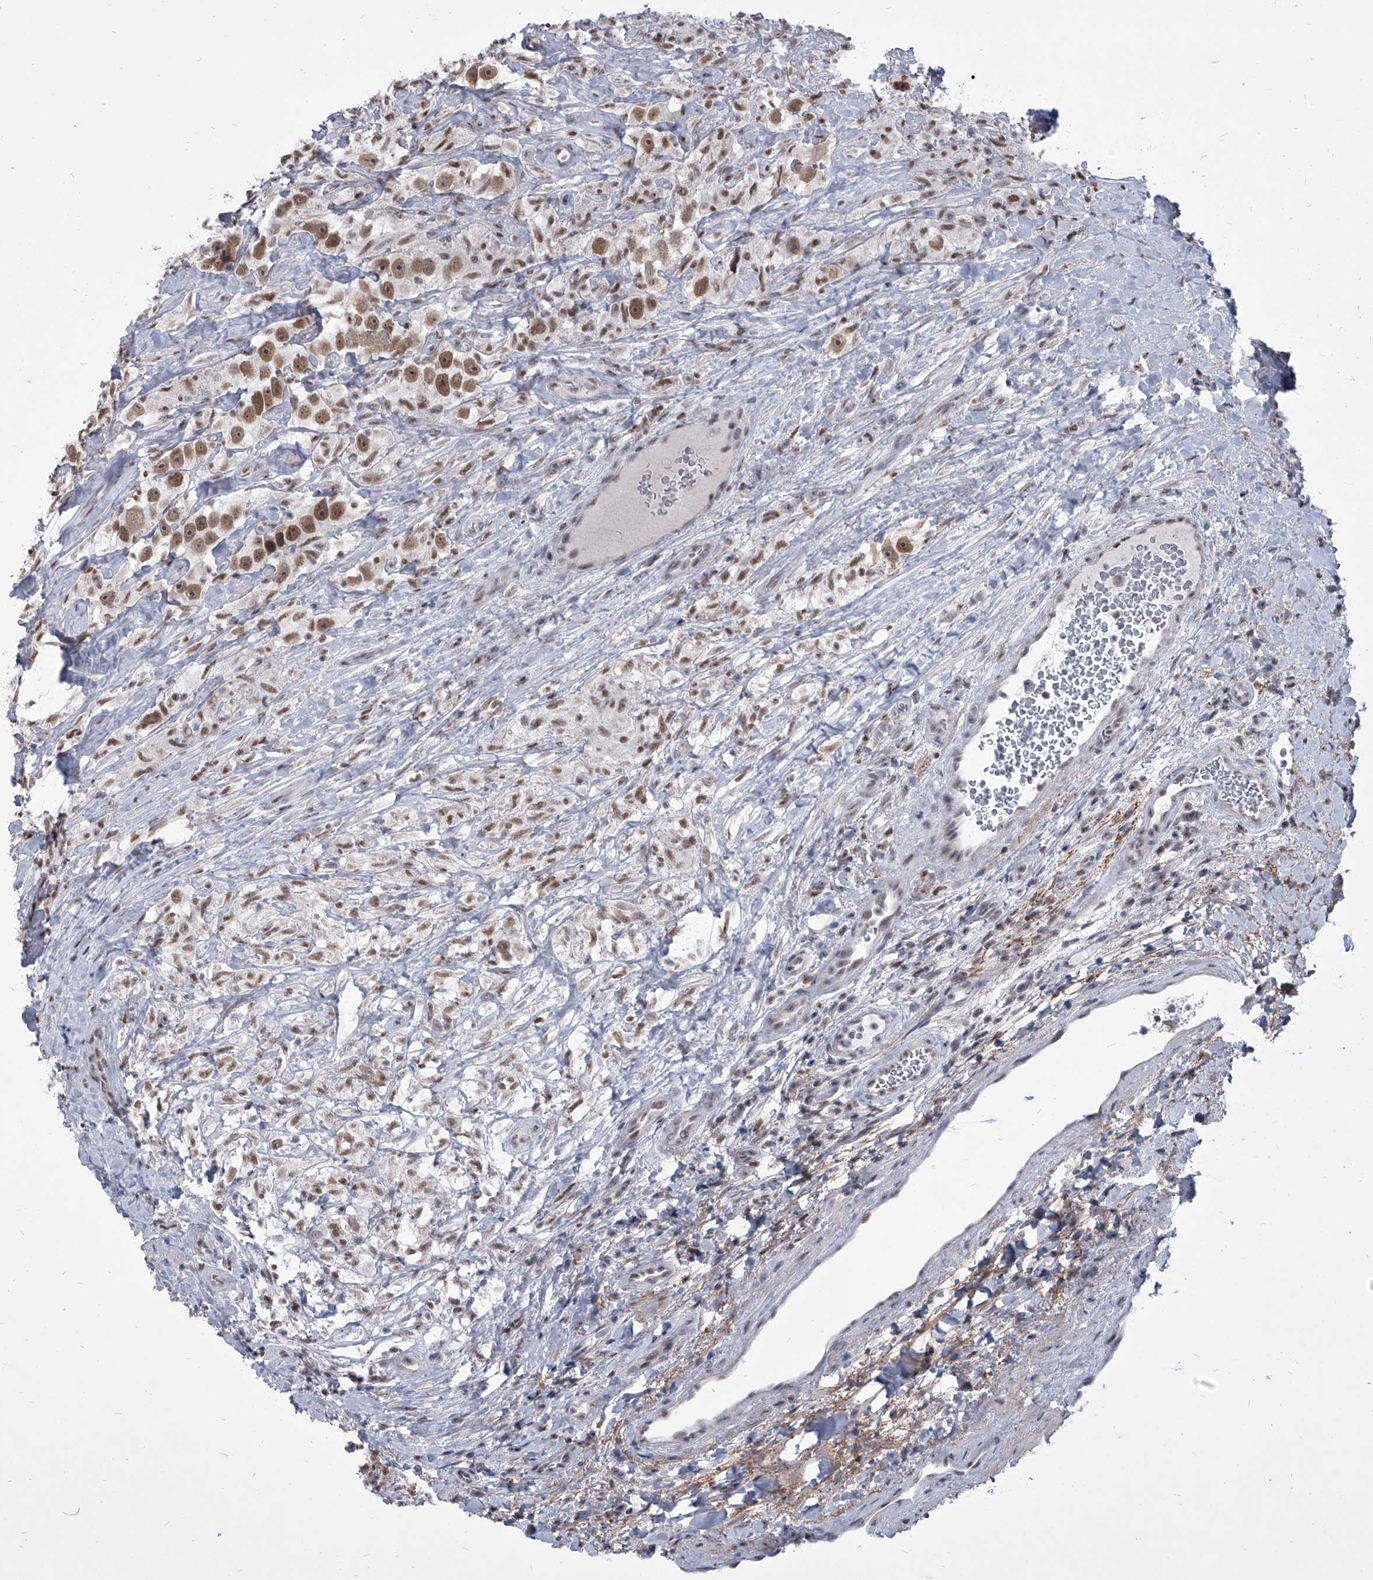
{"staining": {"intensity": "moderate", "quantity": ">75%", "location": "nuclear"}, "tissue": "testis cancer", "cell_type": "Tumor cells", "image_type": "cancer", "snomed": [{"axis": "morphology", "description": "Seminoma, NOS"}, {"axis": "topography", "description": "Testis"}], "caption": "Testis cancer (seminoma) stained for a protein (brown) exhibits moderate nuclear positive positivity in approximately >75% of tumor cells.", "gene": "PPIL4", "patient": {"sex": "male", "age": 49}}